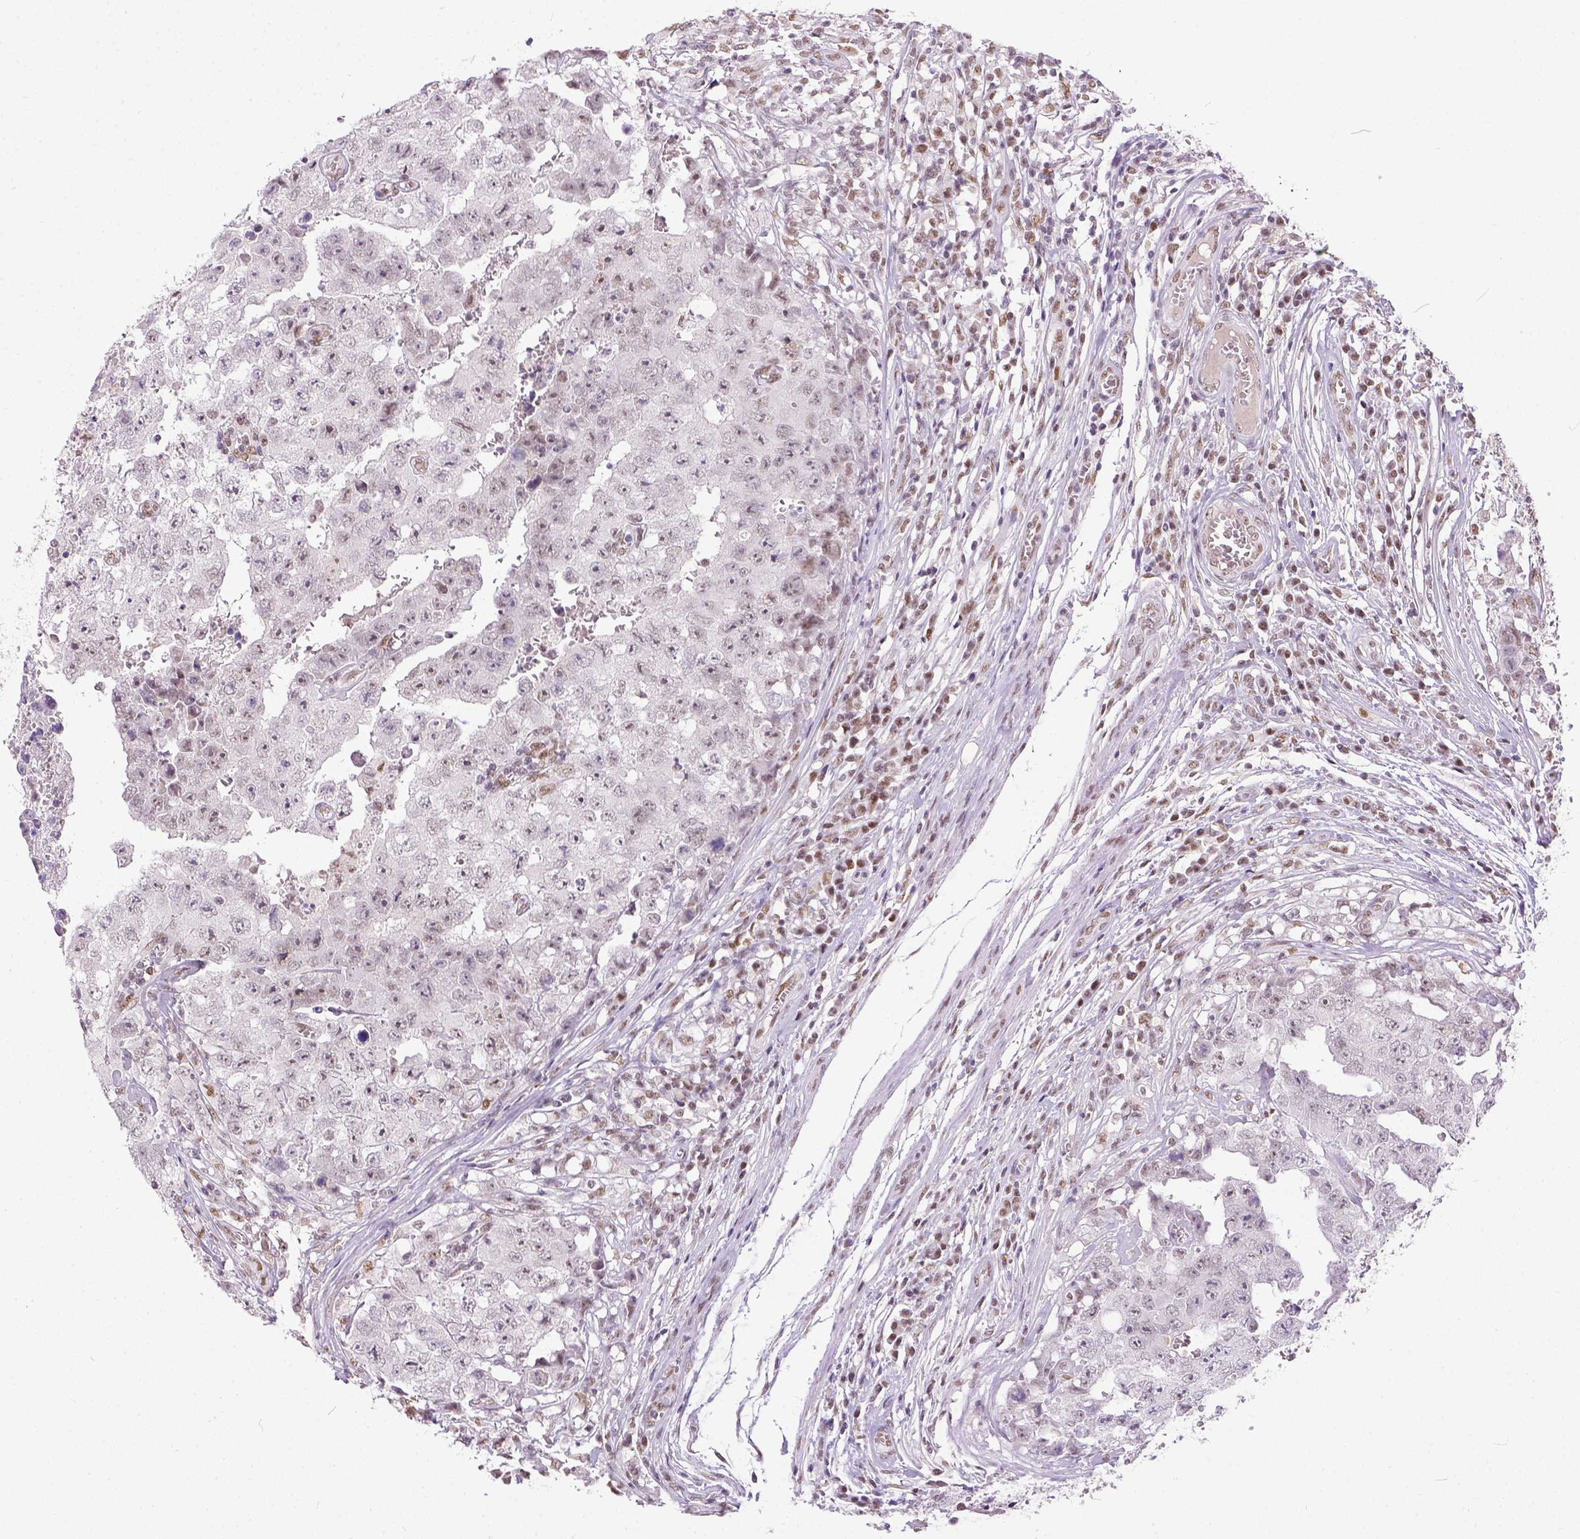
{"staining": {"intensity": "moderate", "quantity": "25%-75%", "location": "nuclear"}, "tissue": "testis cancer", "cell_type": "Tumor cells", "image_type": "cancer", "snomed": [{"axis": "morphology", "description": "Carcinoma, Embryonal, NOS"}, {"axis": "topography", "description": "Testis"}], "caption": "A micrograph showing moderate nuclear expression in approximately 25%-75% of tumor cells in testis cancer, as visualized by brown immunohistochemical staining.", "gene": "ERCC1", "patient": {"sex": "male", "age": 36}}